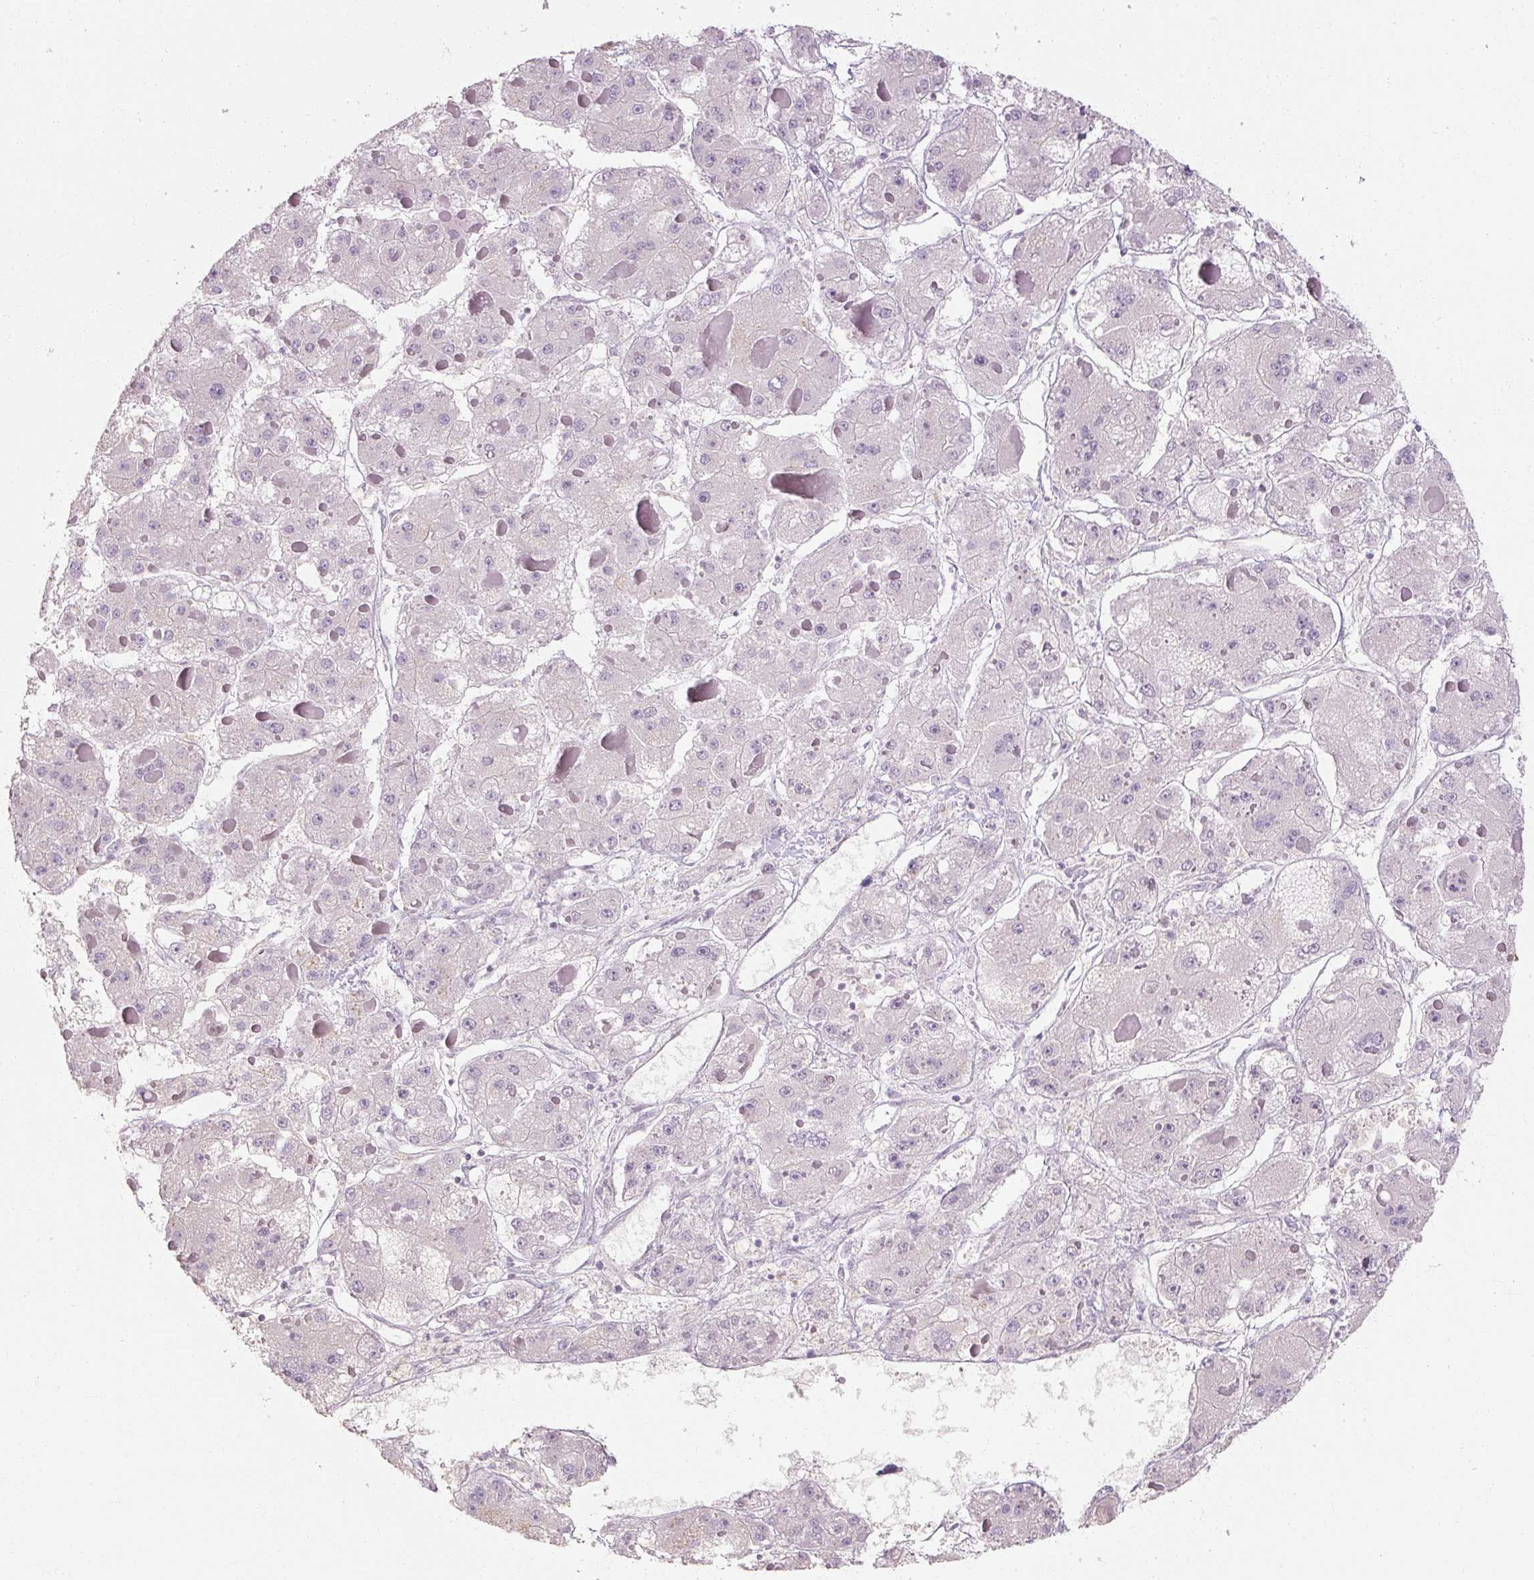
{"staining": {"intensity": "negative", "quantity": "none", "location": "none"}, "tissue": "liver cancer", "cell_type": "Tumor cells", "image_type": "cancer", "snomed": [{"axis": "morphology", "description": "Carcinoma, Hepatocellular, NOS"}, {"axis": "topography", "description": "Liver"}], "caption": "Immunohistochemistry (IHC) of human liver hepatocellular carcinoma displays no positivity in tumor cells.", "gene": "NFE2L3", "patient": {"sex": "female", "age": 73}}